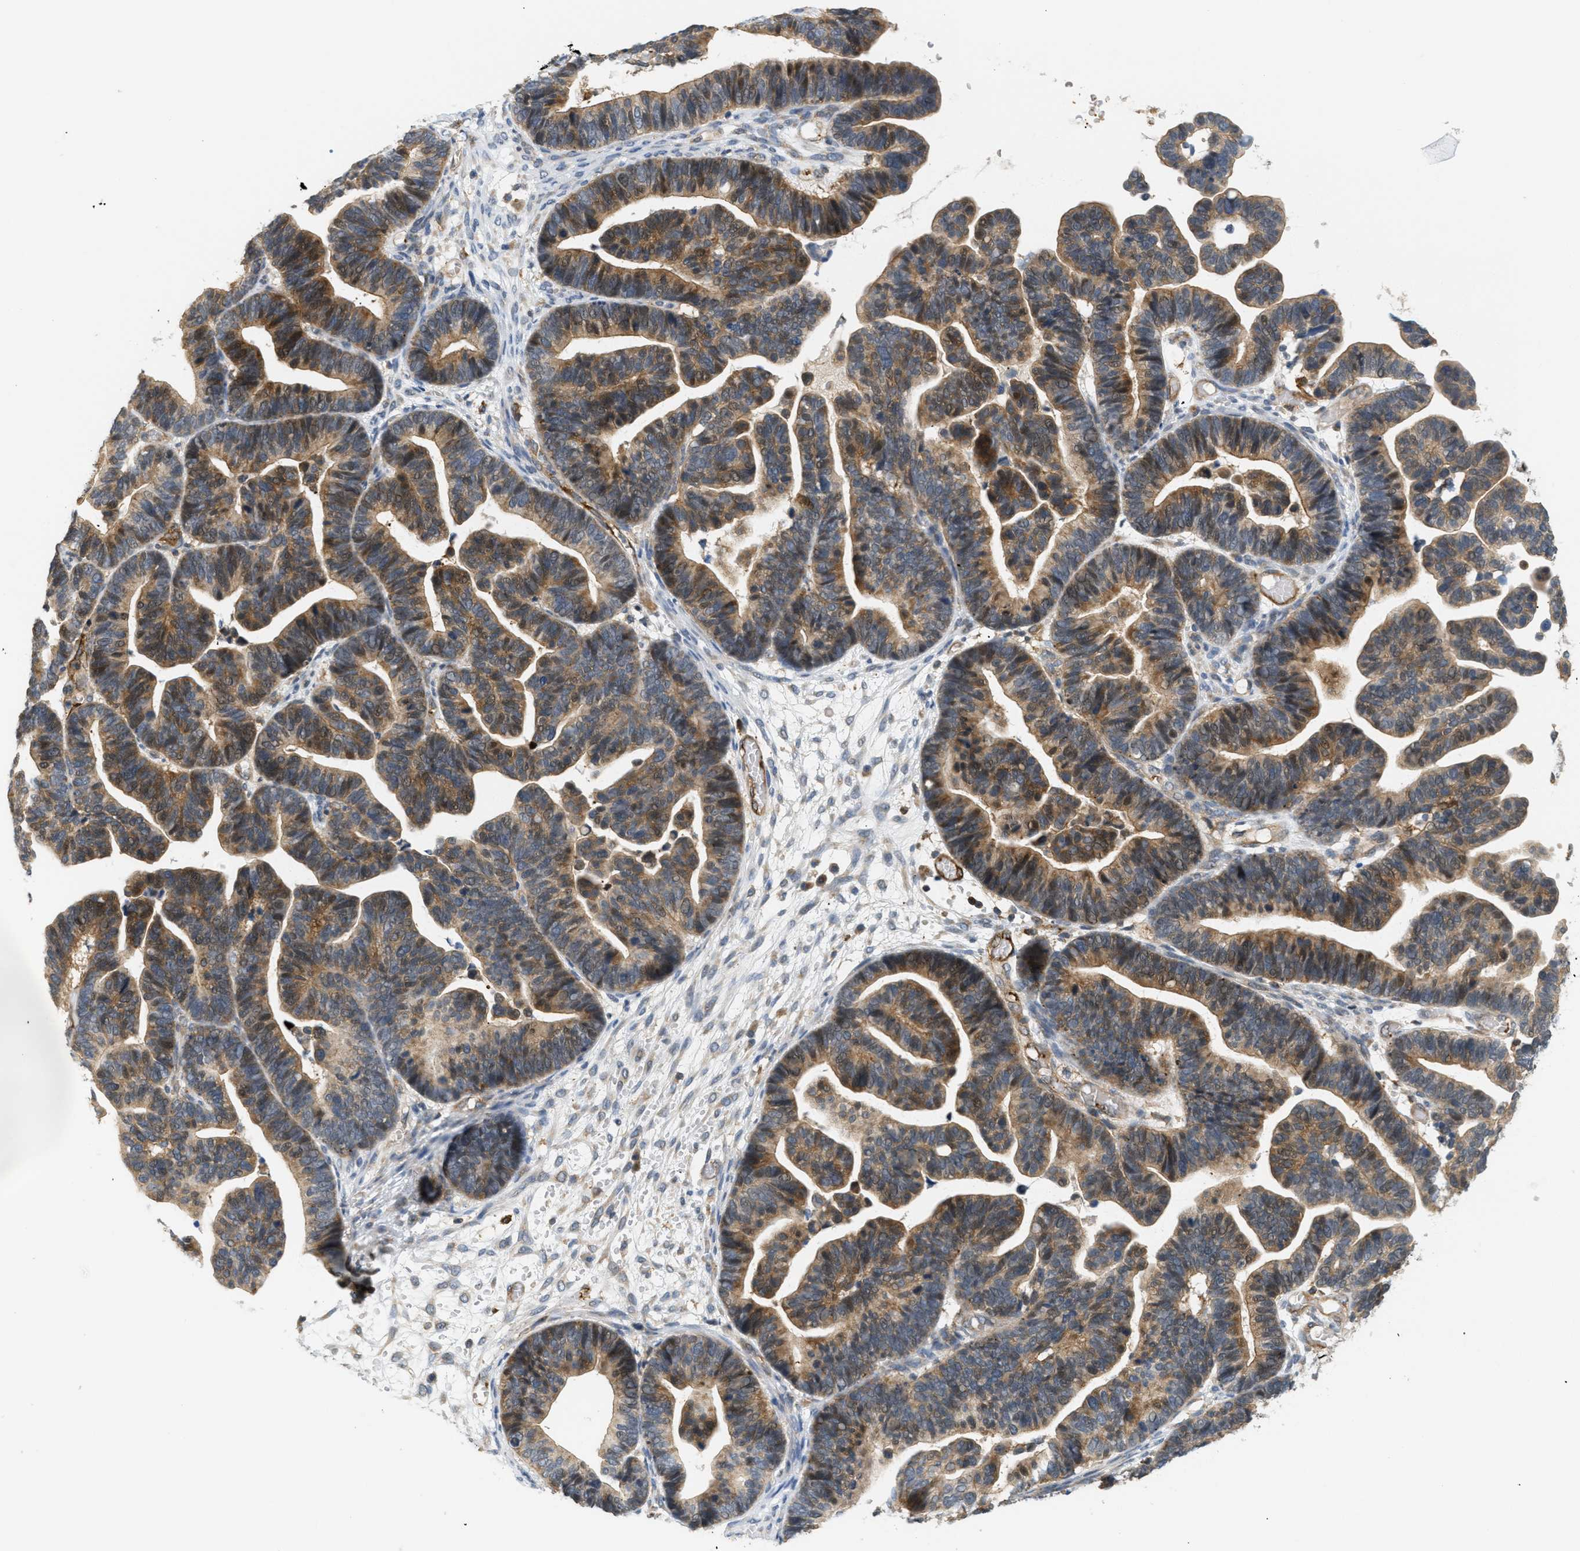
{"staining": {"intensity": "moderate", "quantity": ">75%", "location": "cytoplasmic/membranous"}, "tissue": "ovarian cancer", "cell_type": "Tumor cells", "image_type": "cancer", "snomed": [{"axis": "morphology", "description": "Cystadenocarcinoma, serous, NOS"}, {"axis": "topography", "description": "Ovary"}], "caption": "A histopathology image of serous cystadenocarcinoma (ovarian) stained for a protein reveals moderate cytoplasmic/membranous brown staining in tumor cells. The staining is performed using DAB (3,3'-diaminobenzidine) brown chromogen to label protein expression. The nuclei are counter-stained blue using hematoxylin.", "gene": "CORO2B", "patient": {"sex": "female", "age": 56}}